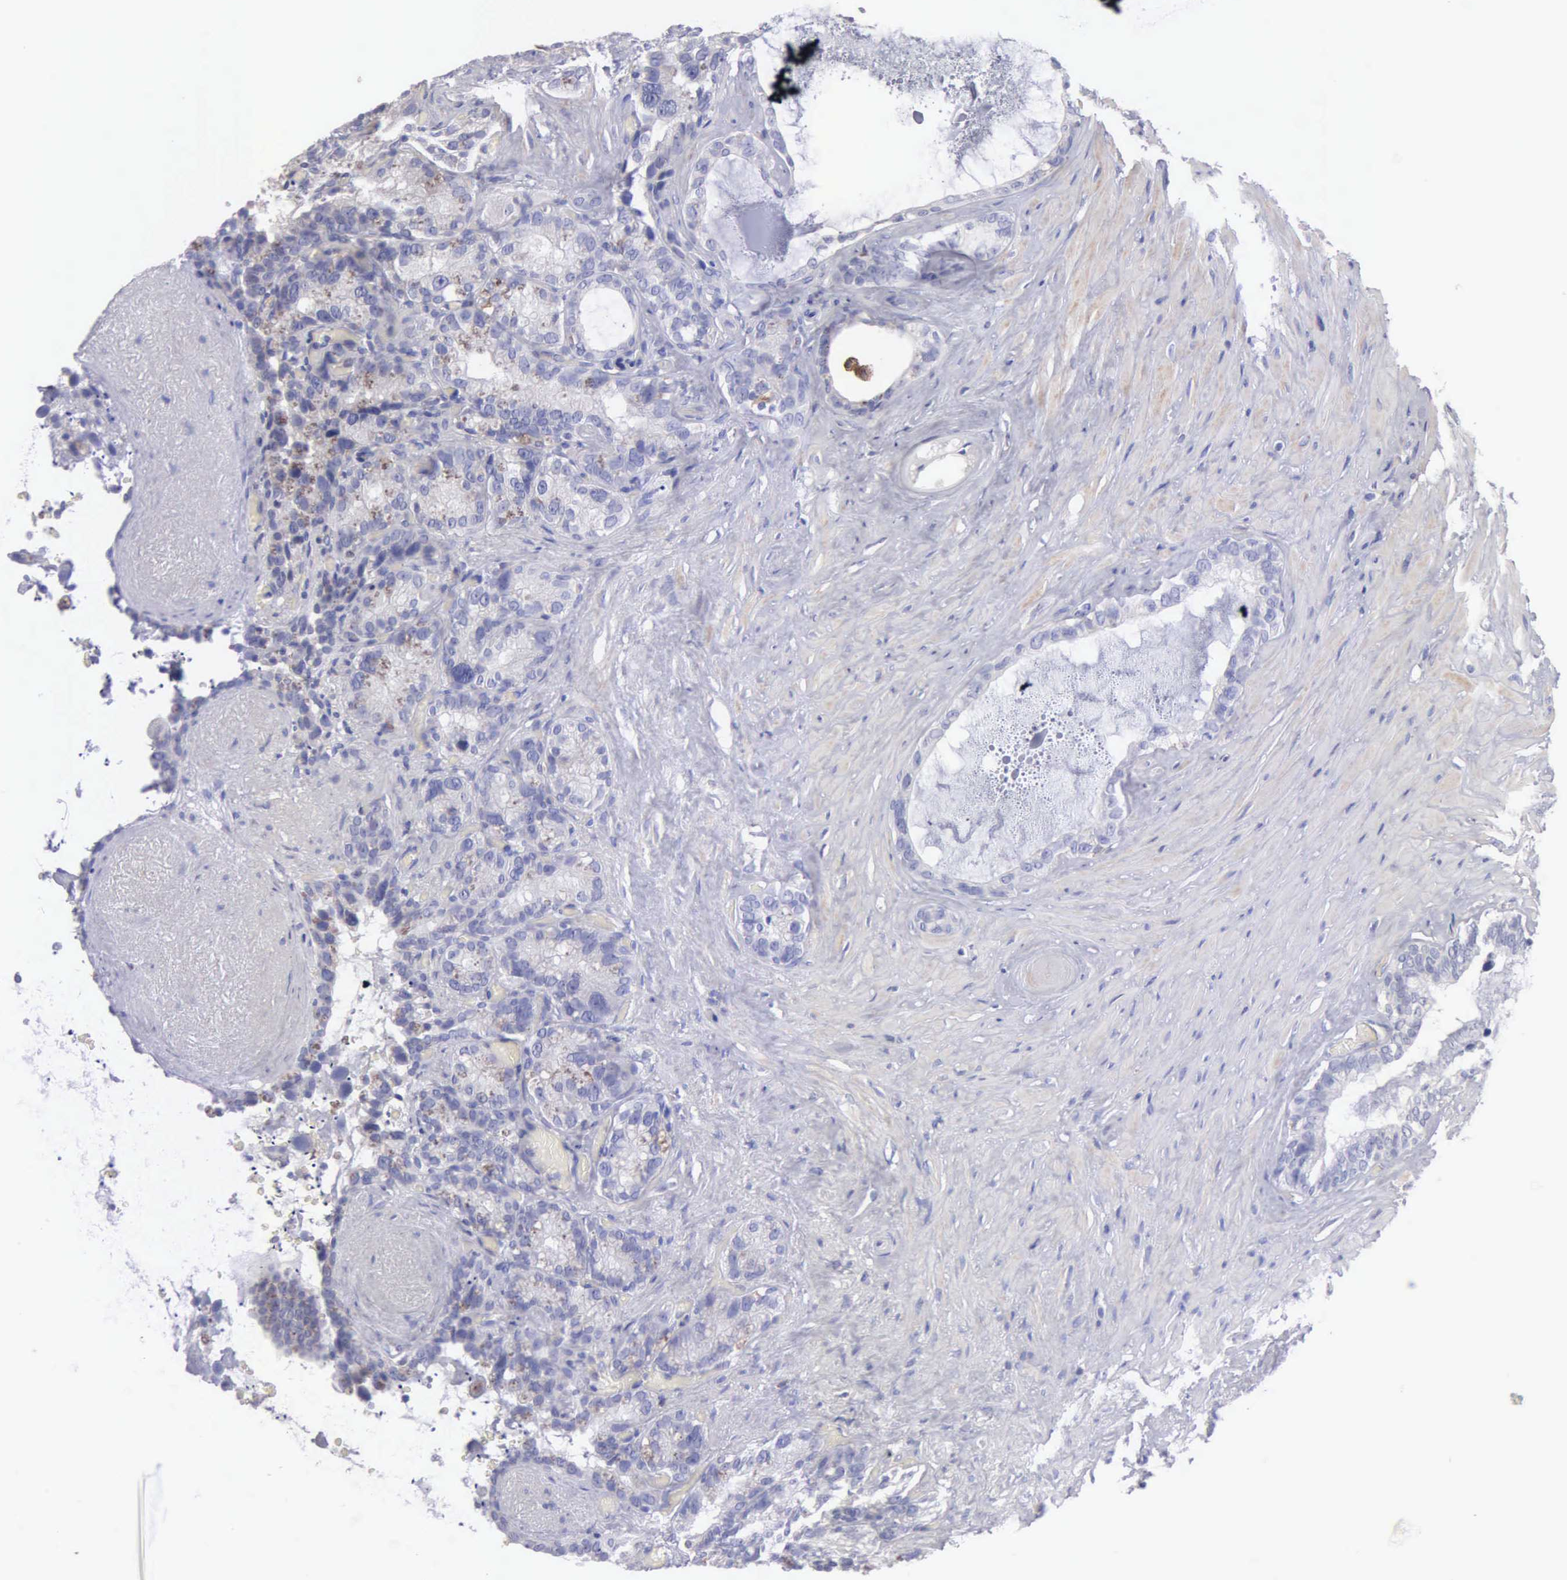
{"staining": {"intensity": "weak", "quantity": "<25%", "location": "cytoplasmic/membranous"}, "tissue": "seminal vesicle", "cell_type": "Glandular cells", "image_type": "normal", "snomed": [{"axis": "morphology", "description": "Normal tissue, NOS"}, {"axis": "topography", "description": "Seminal veicle"}], "caption": "High power microscopy image of an immunohistochemistry micrograph of normal seminal vesicle, revealing no significant staining in glandular cells.", "gene": "TYRP1", "patient": {"sex": "male", "age": 63}}